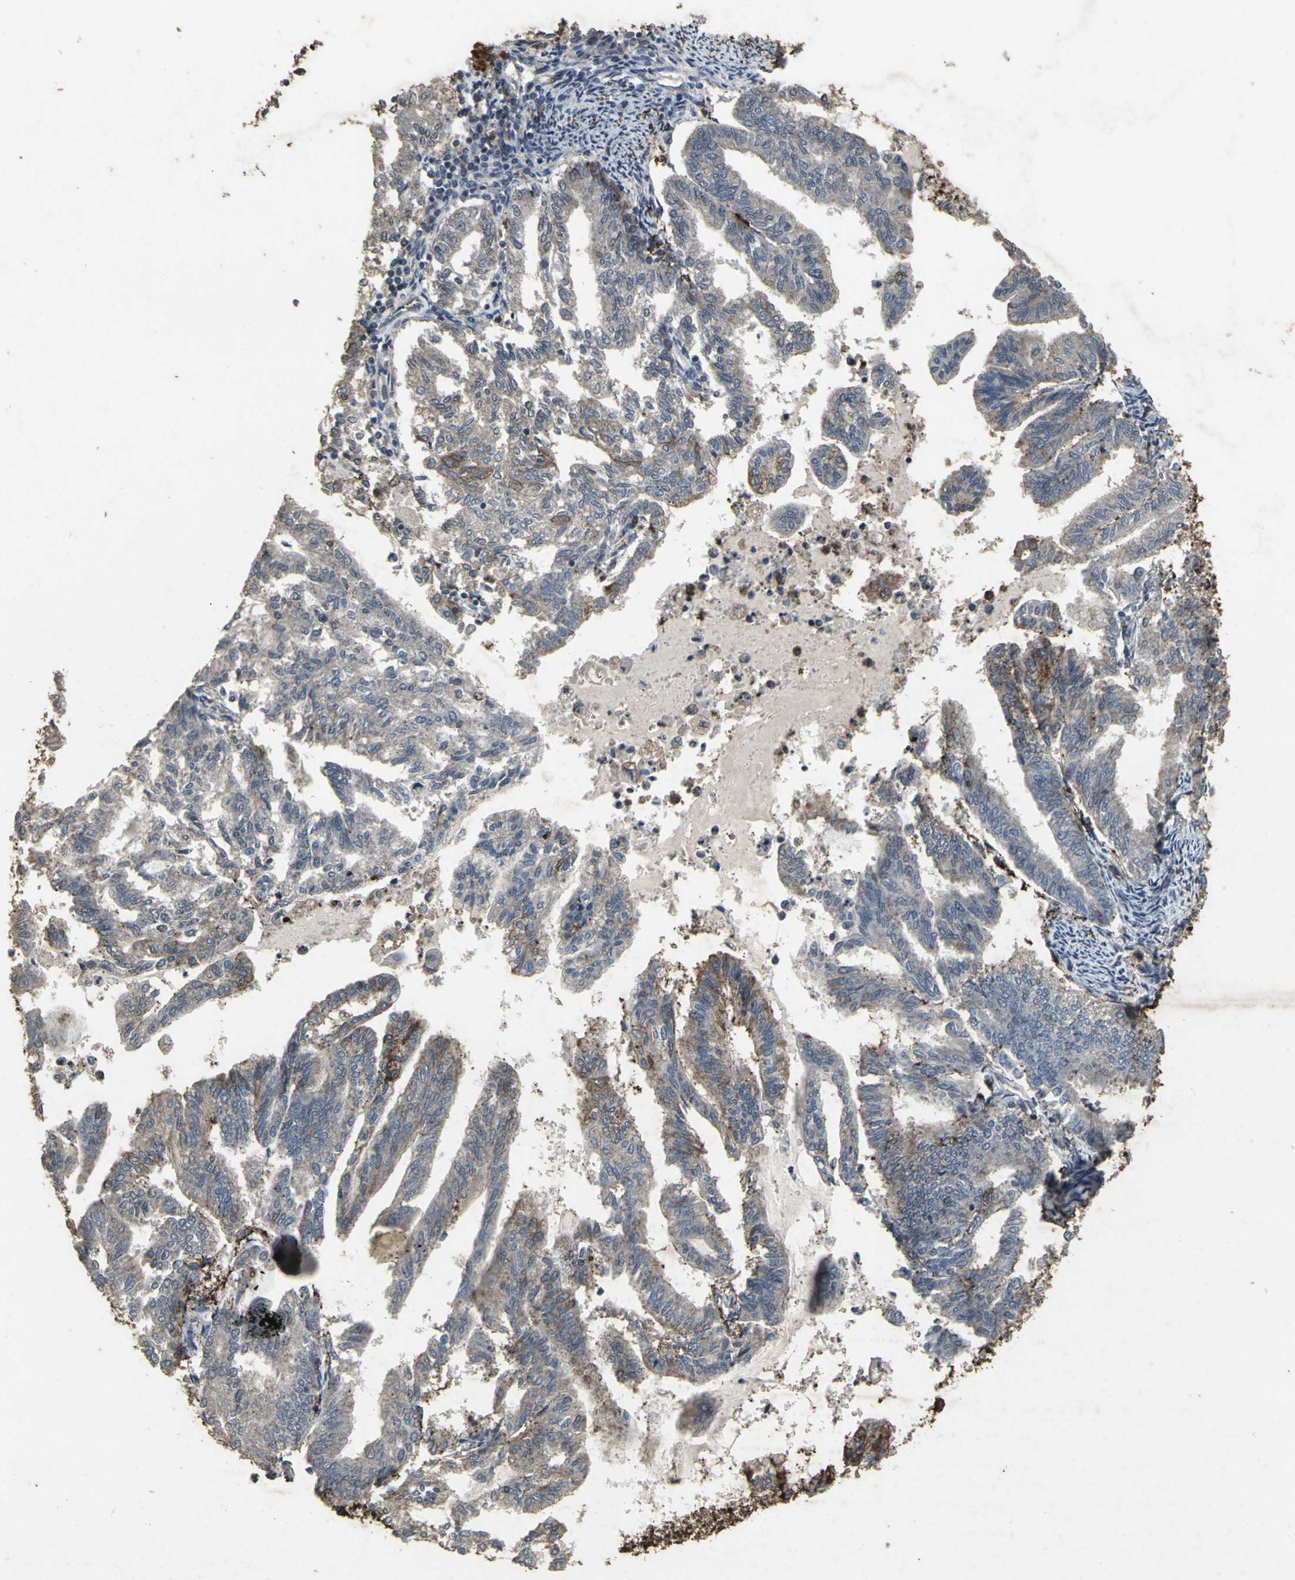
{"staining": {"intensity": "moderate", "quantity": "25%-75%", "location": "cytoplasmic/membranous"}, "tissue": "endometrial cancer", "cell_type": "Tumor cells", "image_type": "cancer", "snomed": [{"axis": "morphology", "description": "Adenocarcinoma, NOS"}, {"axis": "topography", "description": "Endometrium"}], "caption": "Protein expression analysis of human endometrial adenocarcinoma reveals moderate cytoplasmic/membranous staining in approximately 25%-75% of tumor cells. The staining is performed using DAB brown chromogen to label protein expression. The nuclei are counter-stained blue using hematoxylin.", "gene": "CCR9", "patient": {"sex": "female", "age": 79}}